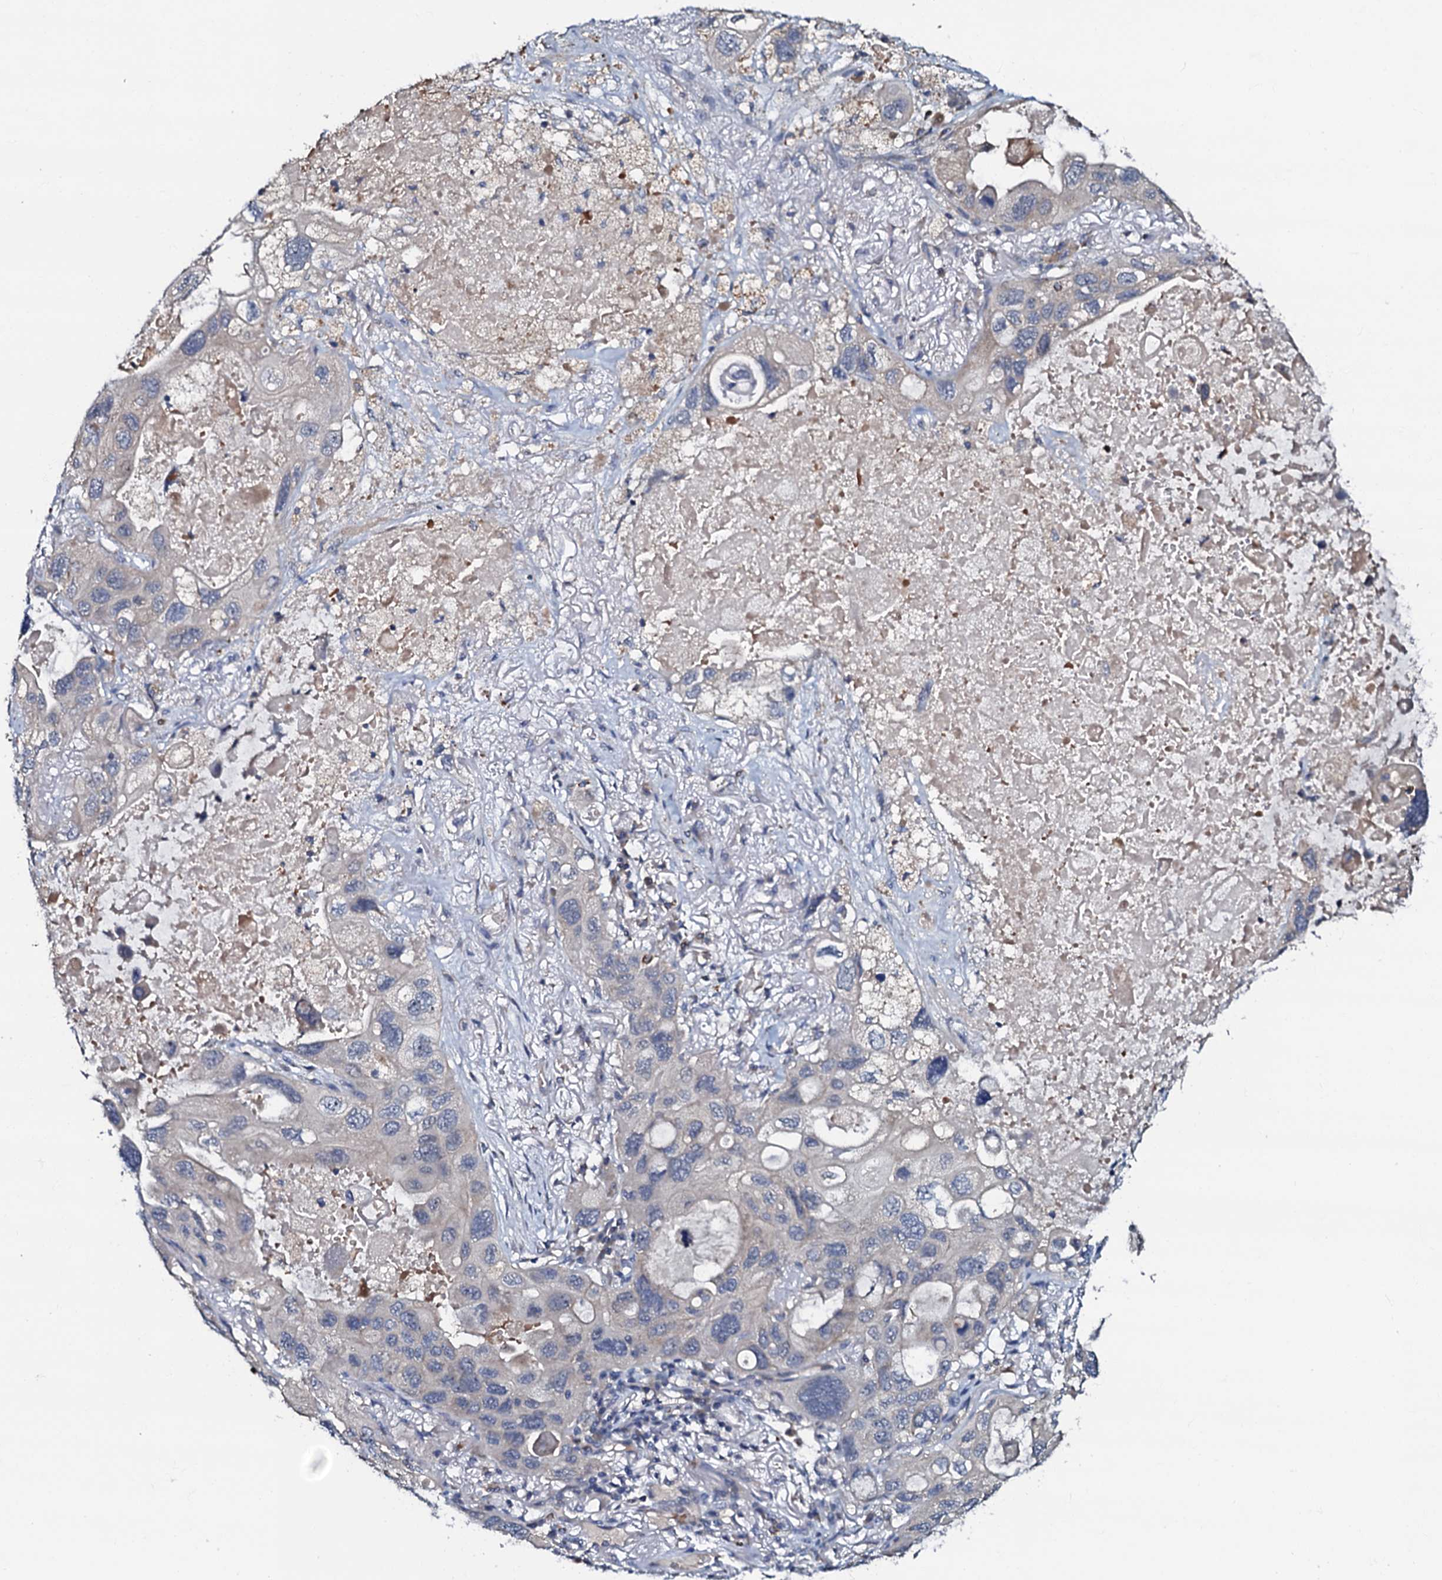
{"staining": {"intensity": "negative", "quantity": "none", "location": "none"}, "tissue": "lung cancer", "cell_type": "Tumor cells", "image_type": "cancer", "snomed": [{"axis": "morphology", "description": "Squamous cell carcinoma, NOS"}, {"axis": "topography", "description": "Lung"}], "caption": "The immunohistochemistry (IHC) image has no significant staining in tumor cells of lung cancer (squamous cell carcinoma) tissue. Brightfield microscopy of IHC stained with DAB (brown) and hematoxylin (blue), captured at high magnification.", "gene": "CPNE2", "patient": {"sex": "female", "age": 73}}